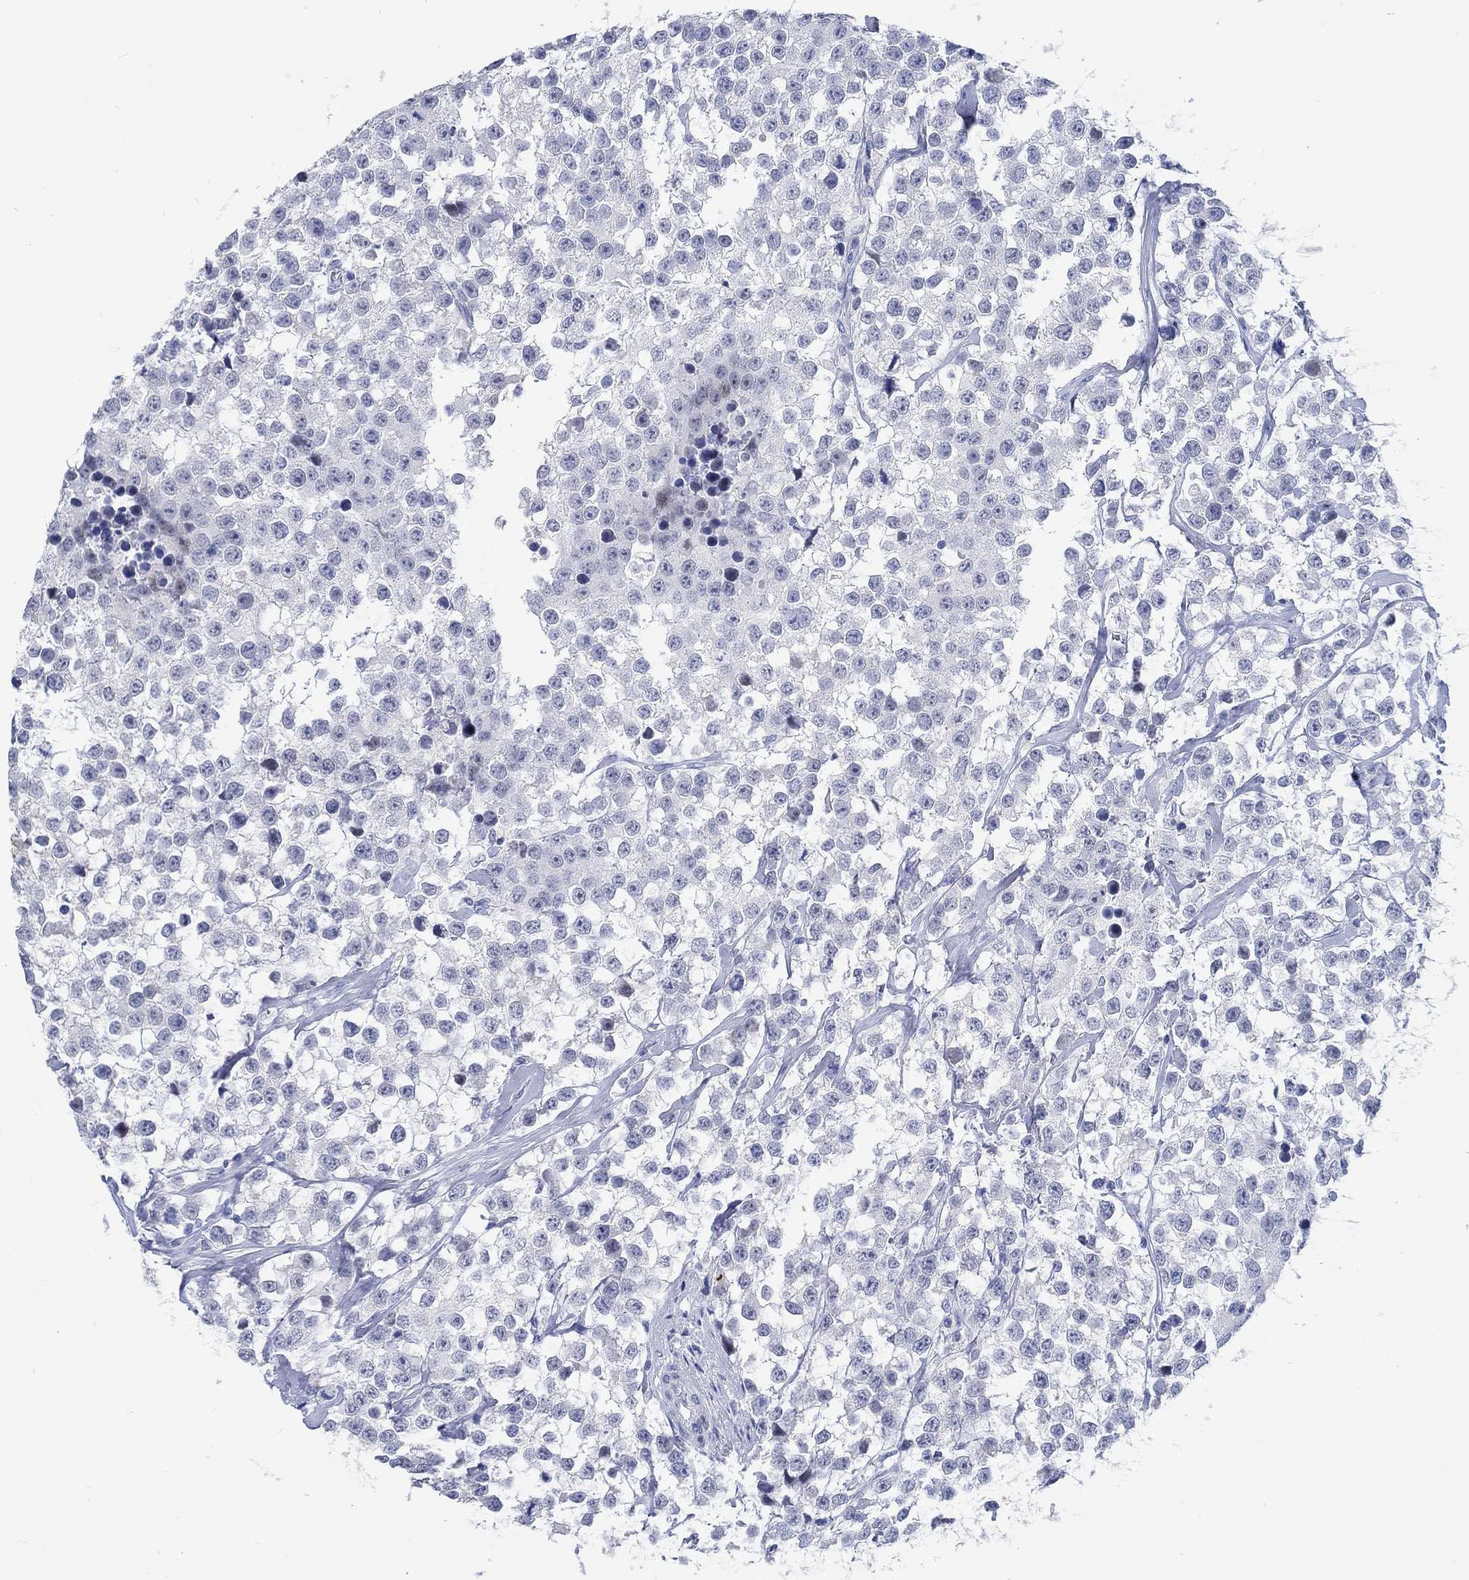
{"staining": {"intensity": "negative", "quantity": "none", "location": "none"}, "tissue": "testis cancer", "cell_type": "Tumor cells", "image_type": "cancer", "snomed": [{"axis": "morphology", "description": "Seminoma, NOS"}, {"axis": "topography", "description": "Testis"}], "caption": "Human testis cancer (seminoma) stained for a protein using immunohistochemistry (IHC) exhibits no expression in tumor cells.", "gene": "C4orf47", "patient": {"sex": "male", "age": 59}}